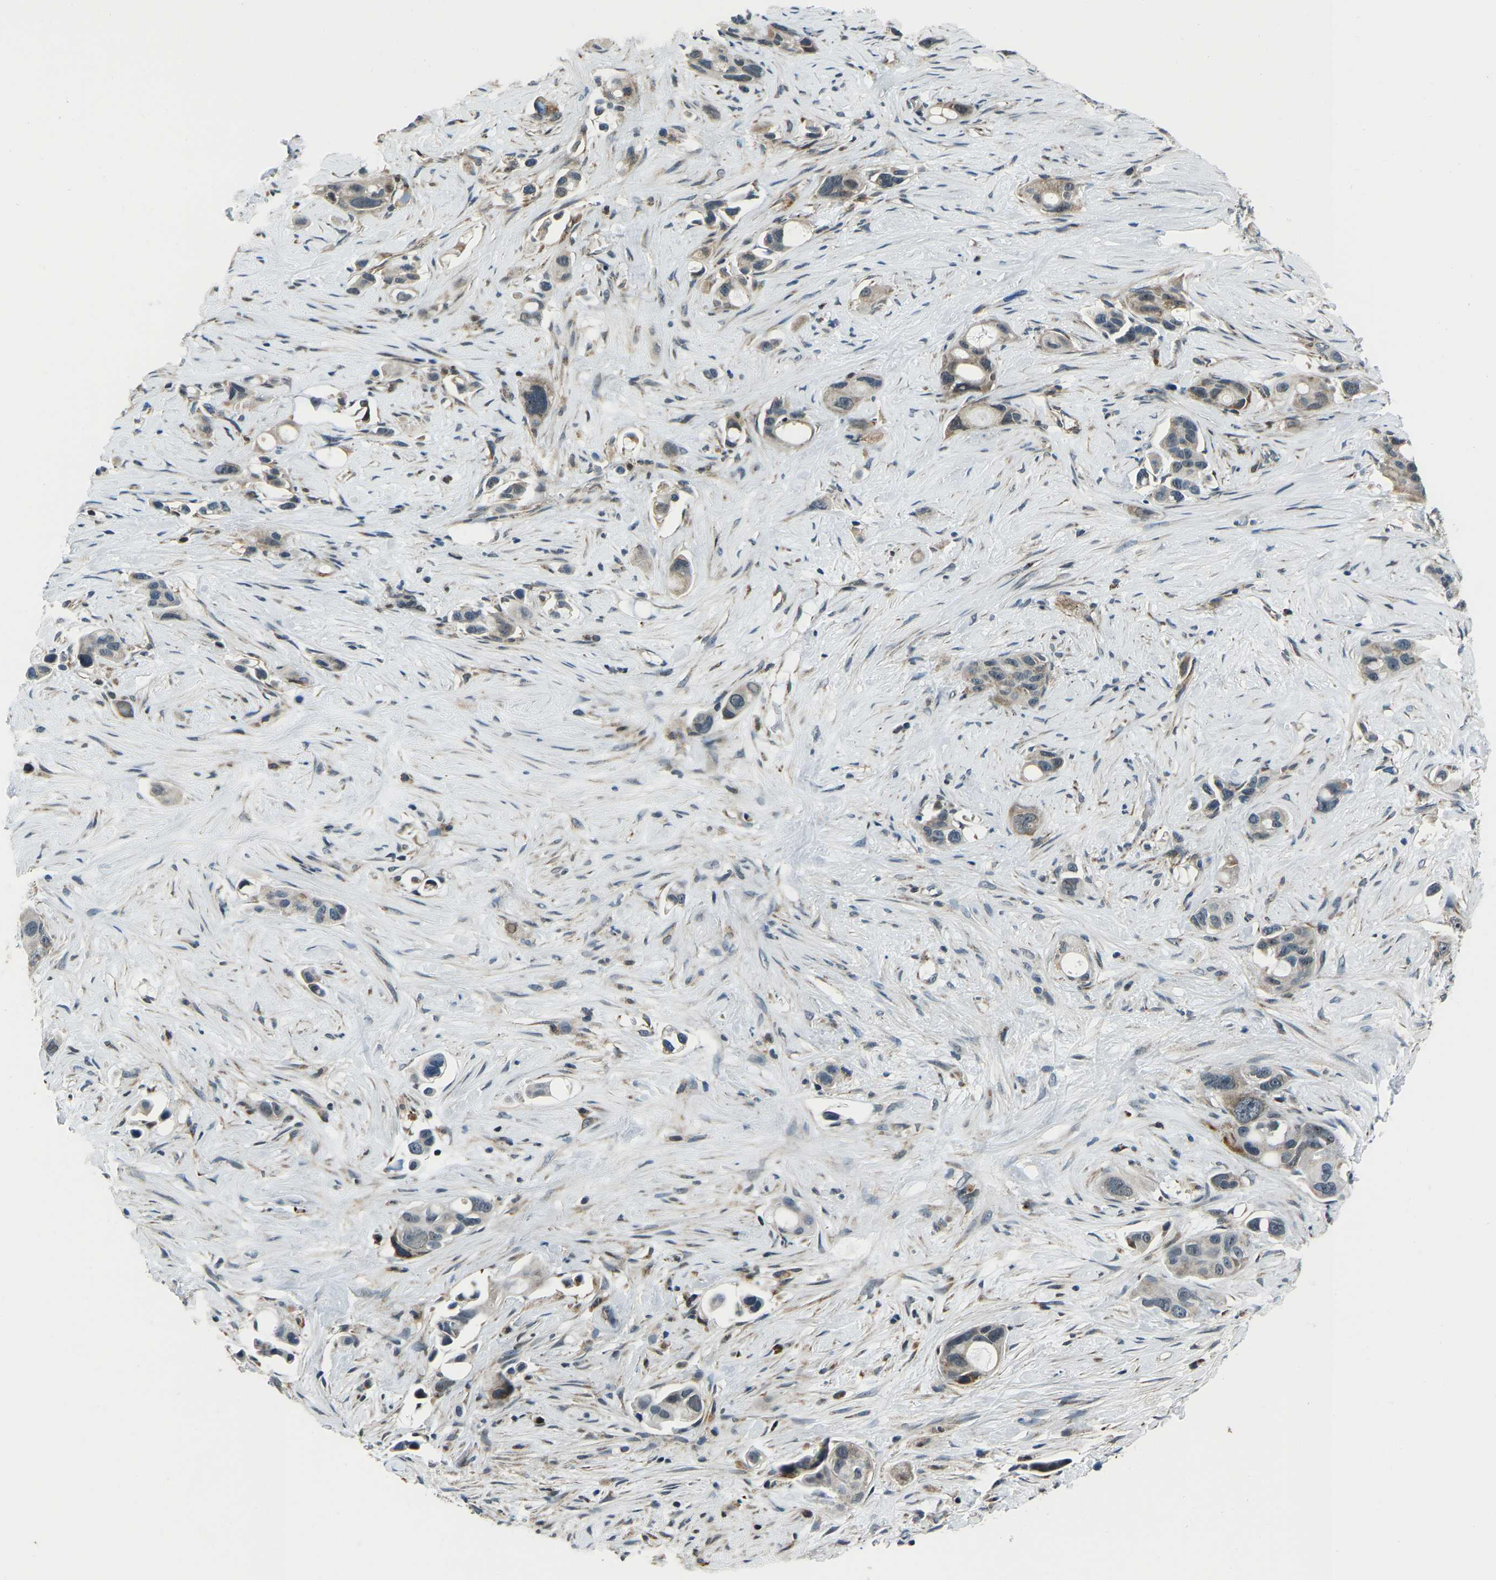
{"staining": {"intensity": "weak", "quantity": "<25%", "location": "cytoplasmic/membranous"}, "tissue": "pancreatic cancer", "cell_type": "Tumor cells", "image_type": "cancer", "snomed": [{"axis": "morphology", "description": "Adenocarcinoma, NOS"}, {"axis": "topography", "description": "Pancreas"}], "caption": "High power microscopy histopathology image of an IHC histopathology image of adenocarcinoma (pancreatic), revealing no significant positivity in tumor cells.", "gene": "RBM33", "patient": {"sex": "male", "age": 53}}